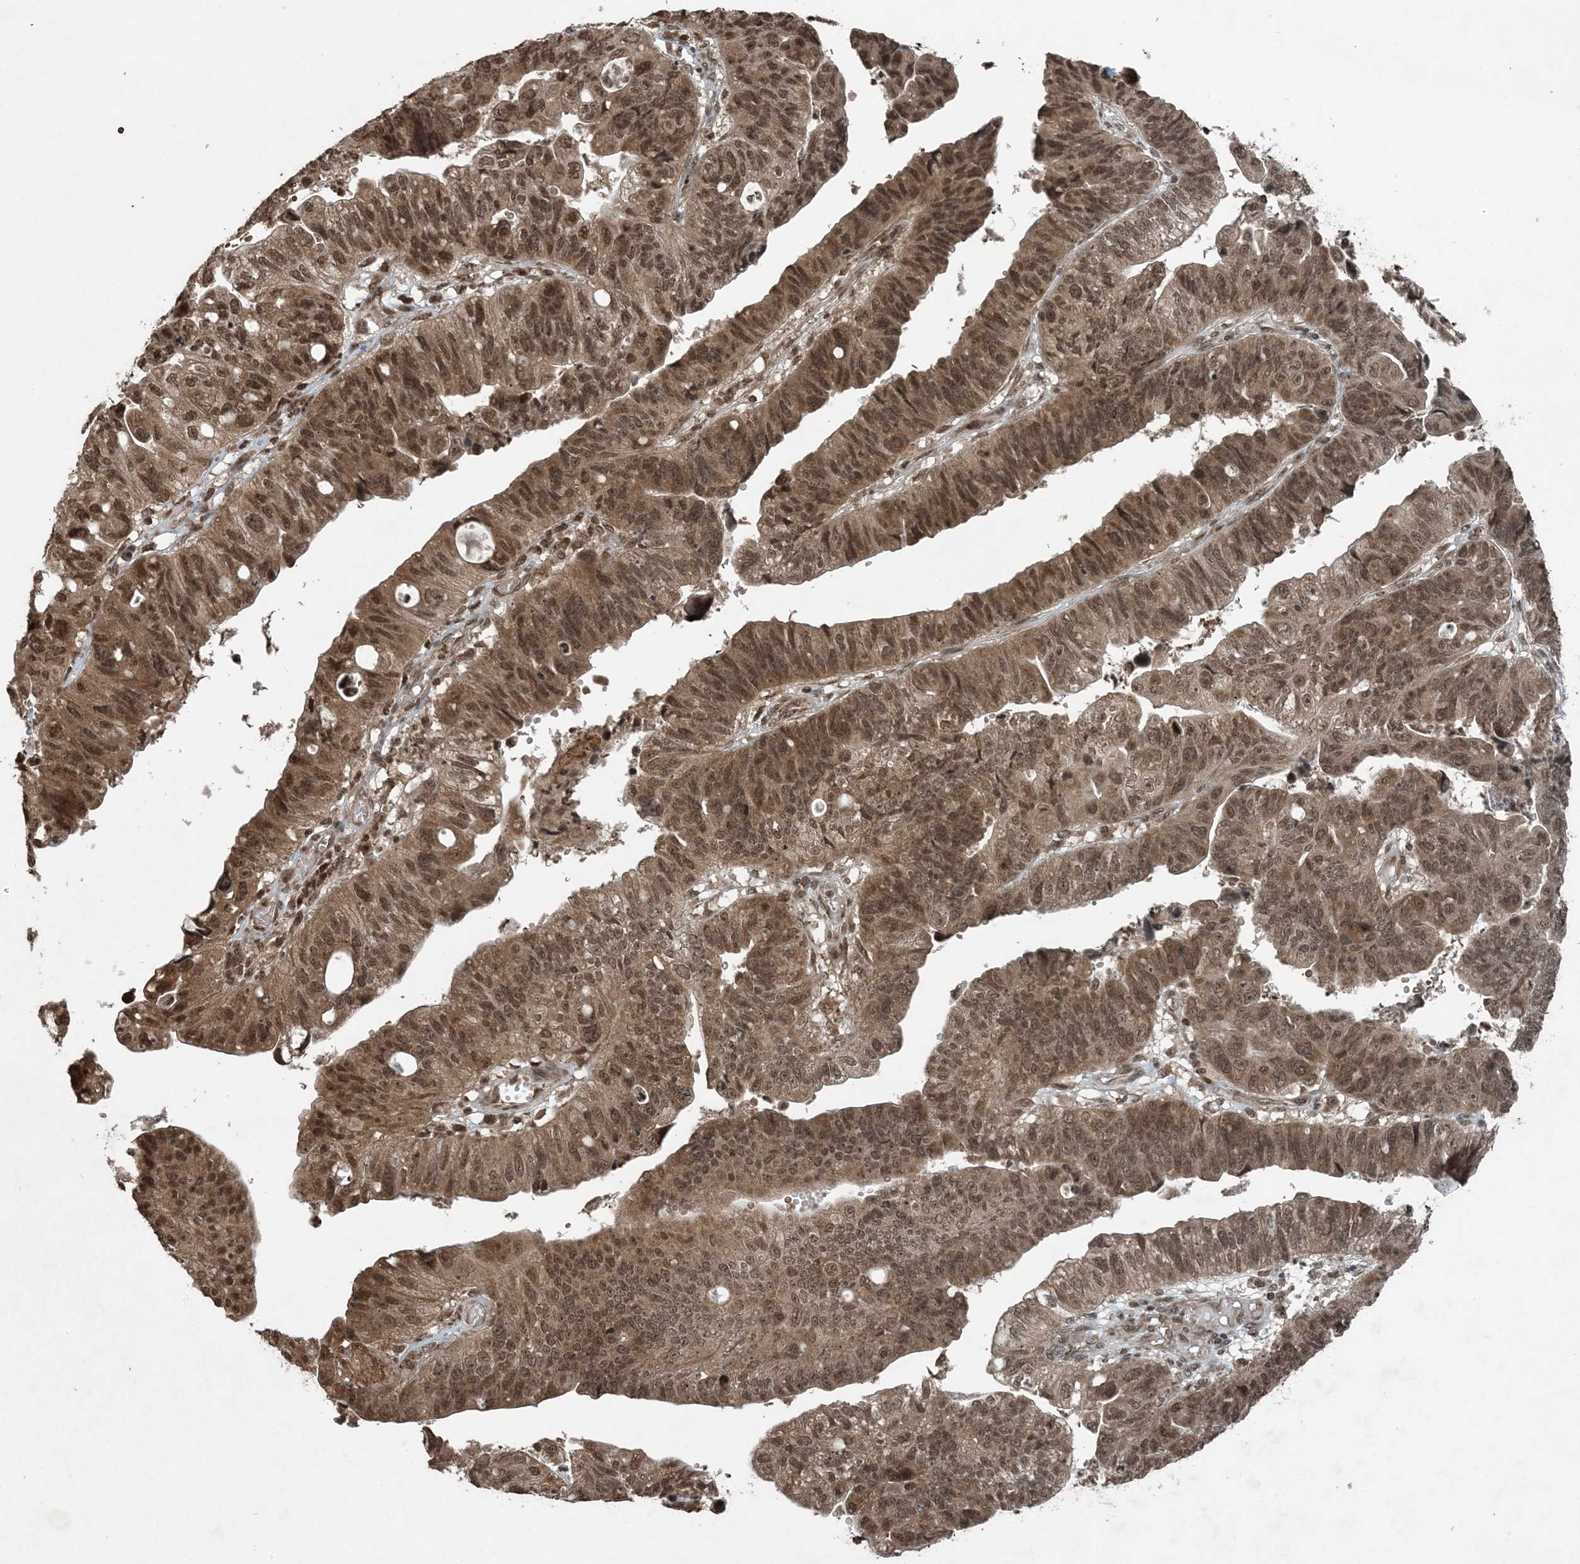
{"staining": {"intensity": "moderate", "quantity": ">75%", "location": "cytoplasmic/membranous,nuclear"}, "tissue": "stomach cancer", "cell_type": "Tumor cells", "image_type": "cancer", "snomed": [{"axis": "morphology", "description": "Adenocarcinoma, NOS"}, {"axis": "topography", "description": "Stomach"}], "caption": "IHC (DAB) staining of human adenocarcinoma (stomach) shows moderate cytoplasmic/membranous and nuclear protein expression in approximately >75% of tumor cells.", "gene": "ZFAND2B", "patient": {"sex": "male", "age": 59}}